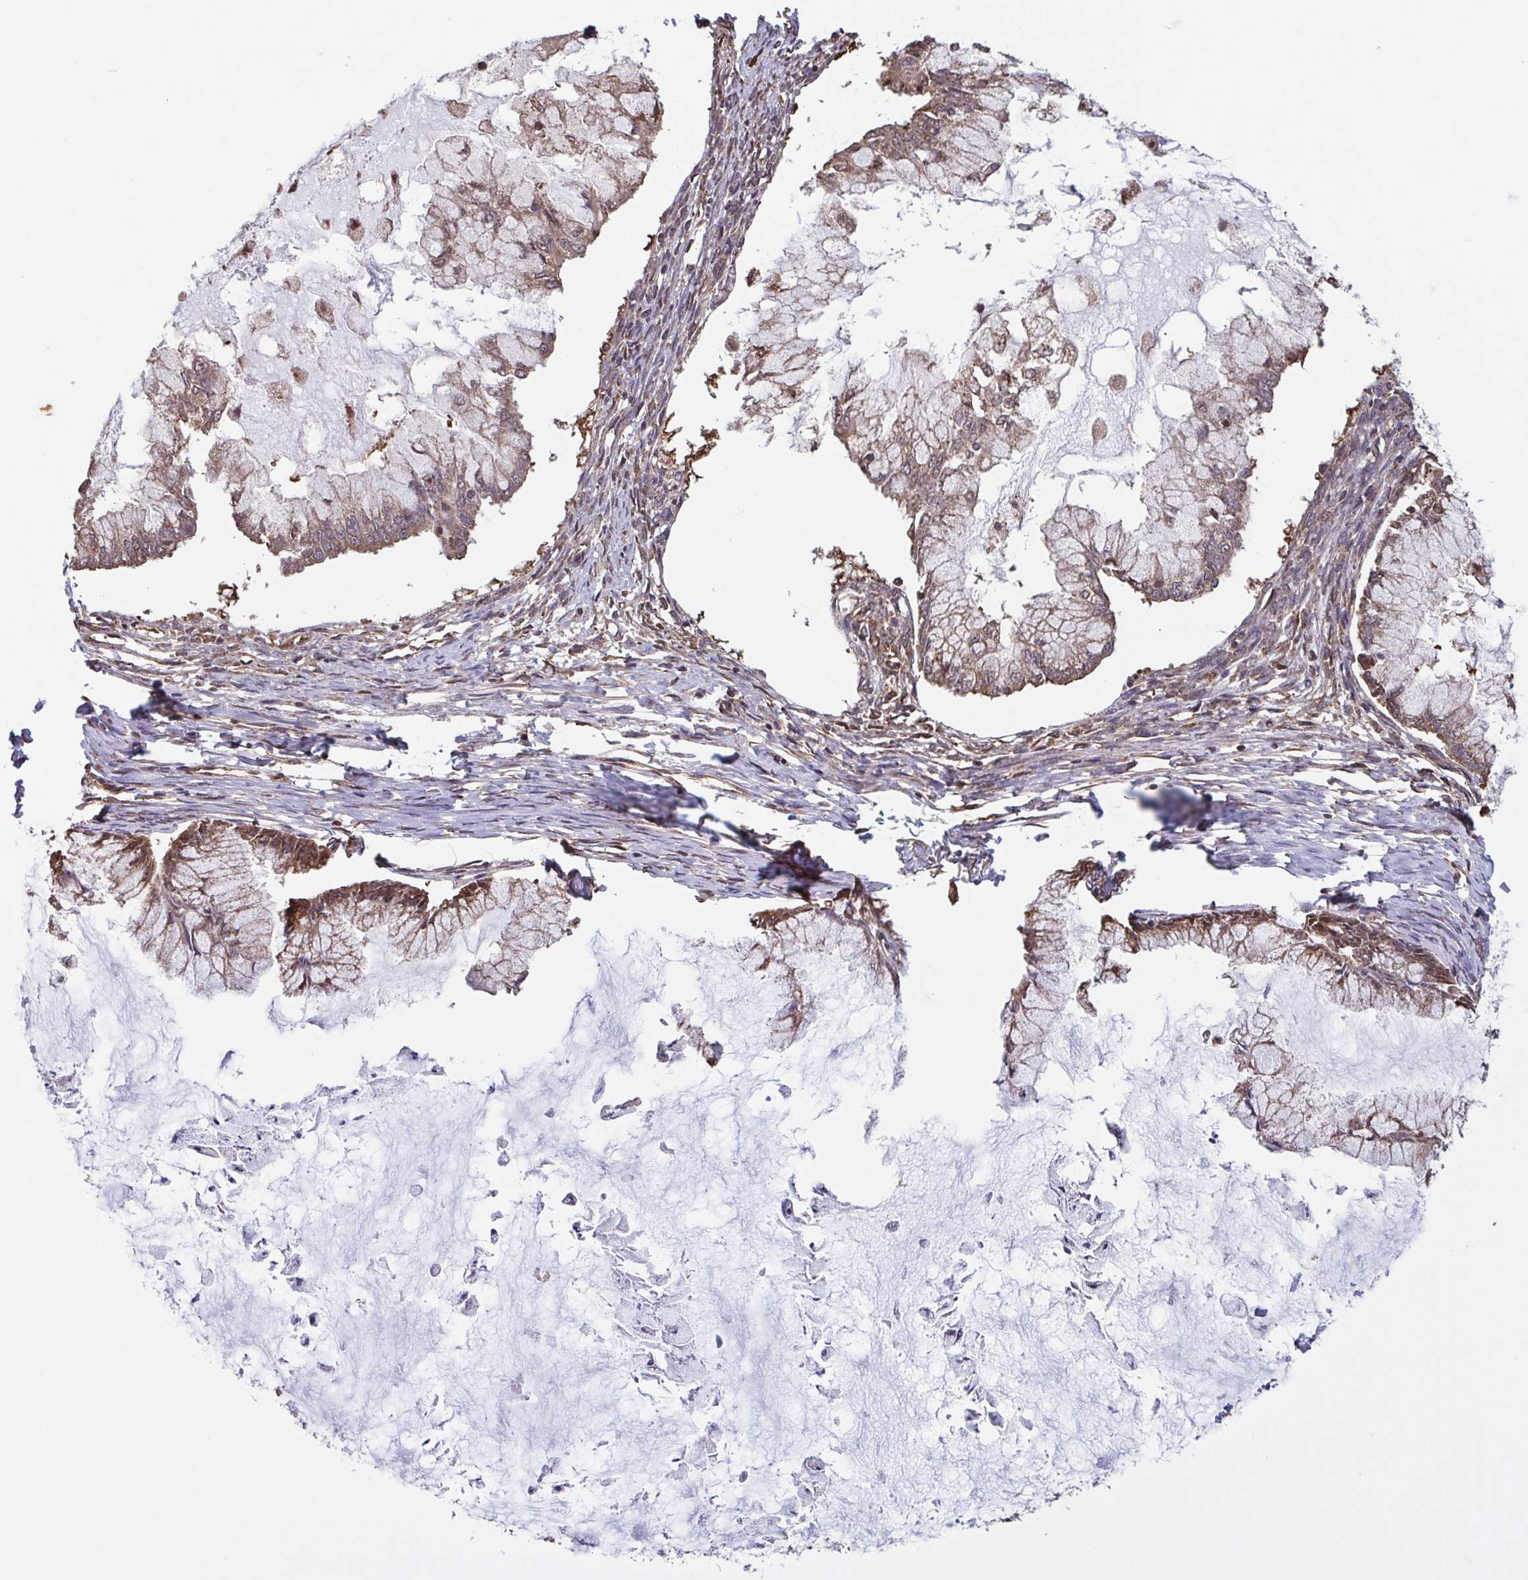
{"staining": {"intensity": "weak", "quantity": ">75%", "location": "cytoplasmic/membranous,nuclear"}, "tissue": "ovarian cancer", "cell_type": "Tumor cells", "image_type": "cancer", "snomed": [{"axis": "morphology", "description": "Cystadenocarcinoma, mucinous, NOS"}, {"axis": "topography", "description": "Ovary"}], "caption": "Brown immunohistochemical staining in ovarian cancer reveals weak cytoplasmic/membranous and nuclear expression in about >75% of tumor cells.", "gene": "SEC63", "patient": {"sex": "female", "age": 34}}